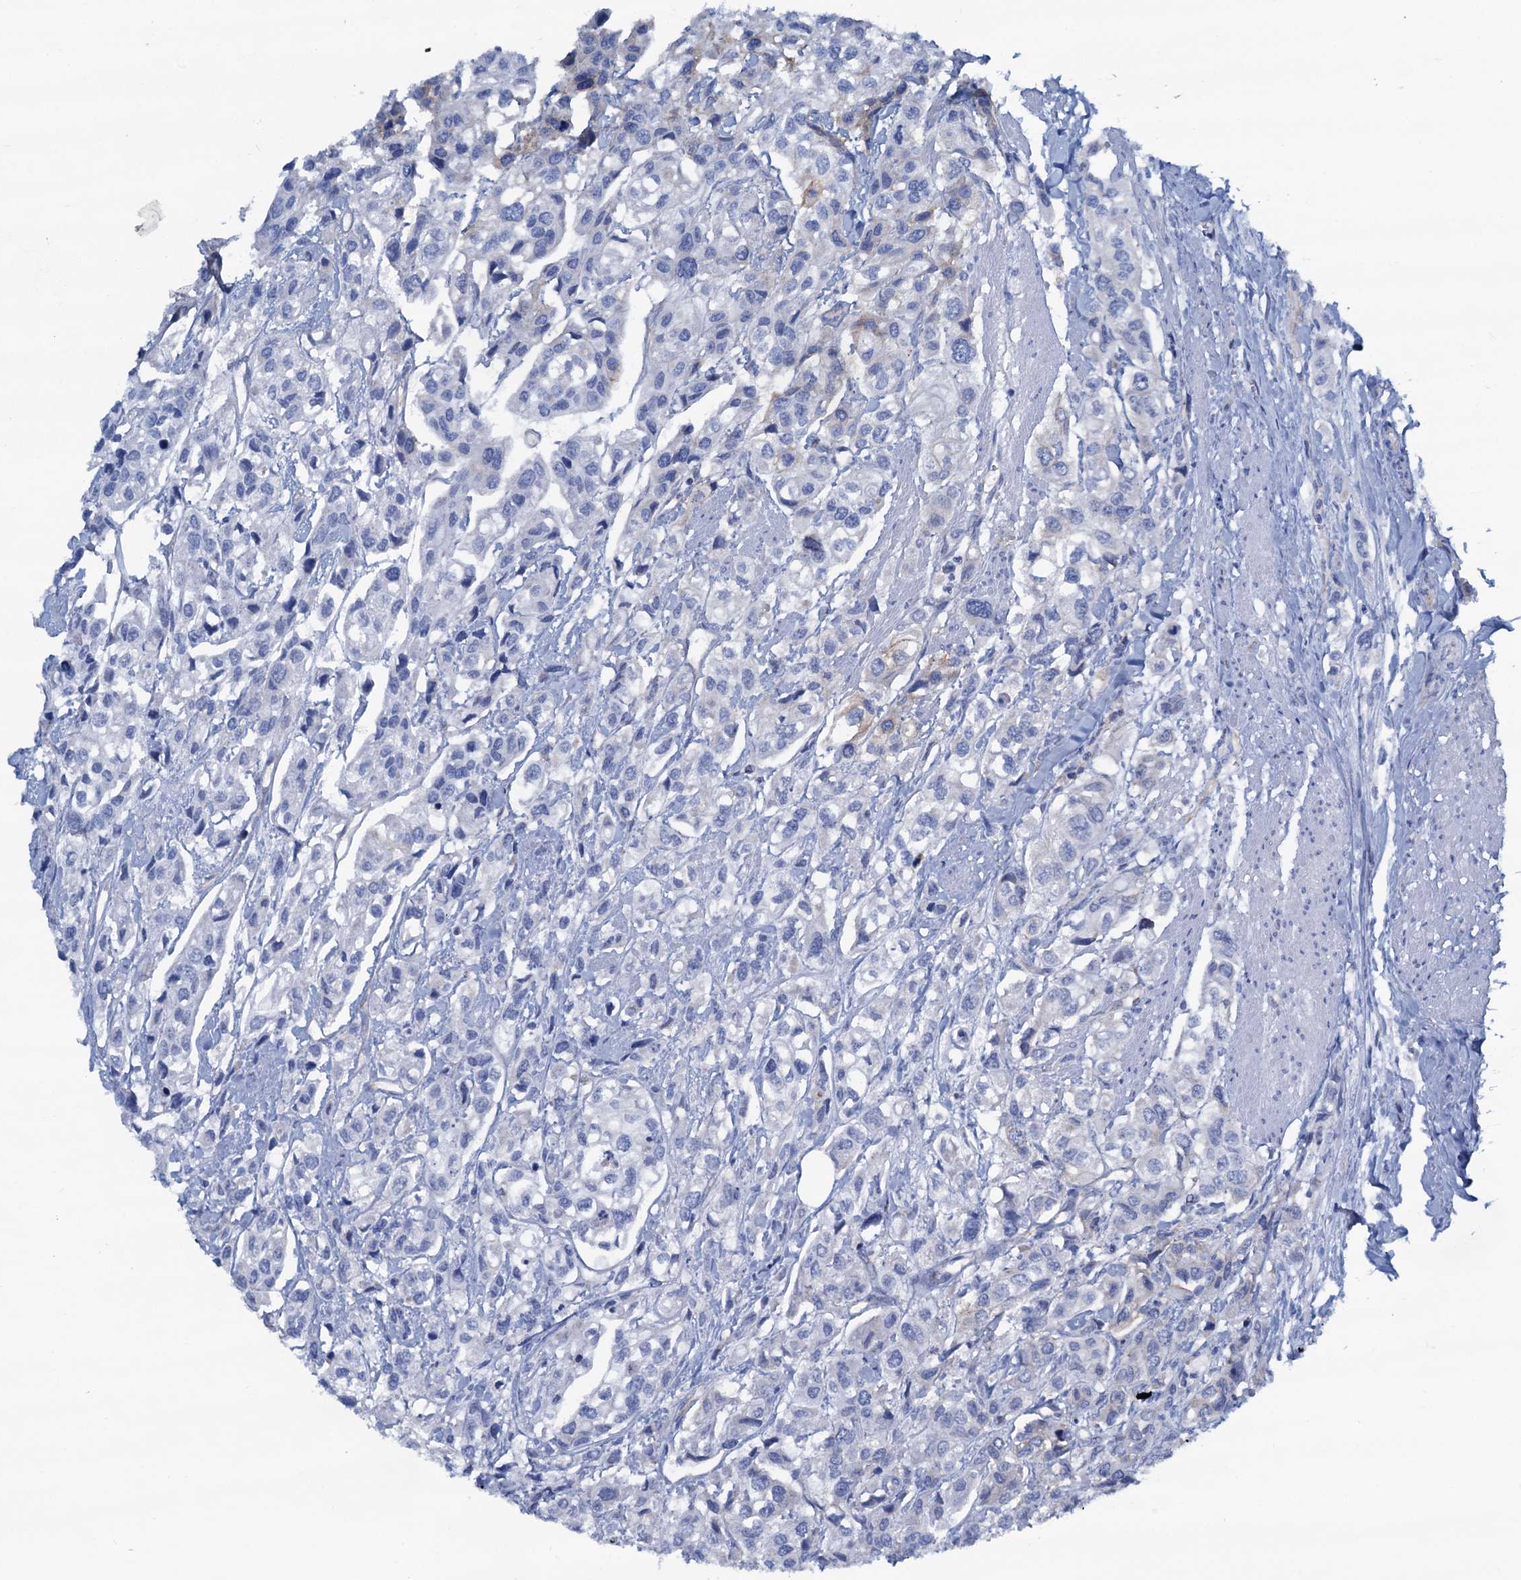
{"staining": {"intensity": "negative", "quantity": "none", "location": "none"}, "tissue": "urothelial cancer", "cell_type": "Tumor cells", "image_type": "cancer", "snomed": [{"axis": "morphology", "description": "Urothelial carcinoma, High grade"}, {"axis": "topography", "description": "Urinary bladder"}], "caption": "High magnification brightfield microscopy of urothelial carcinoma (high-grade) stained with DAB (brown) and counterstained with hematoxylin (blue): tumor cells show no significant expression.", "gene": "SLC1A3", "patient": {"sex": "male", "age": 67}}